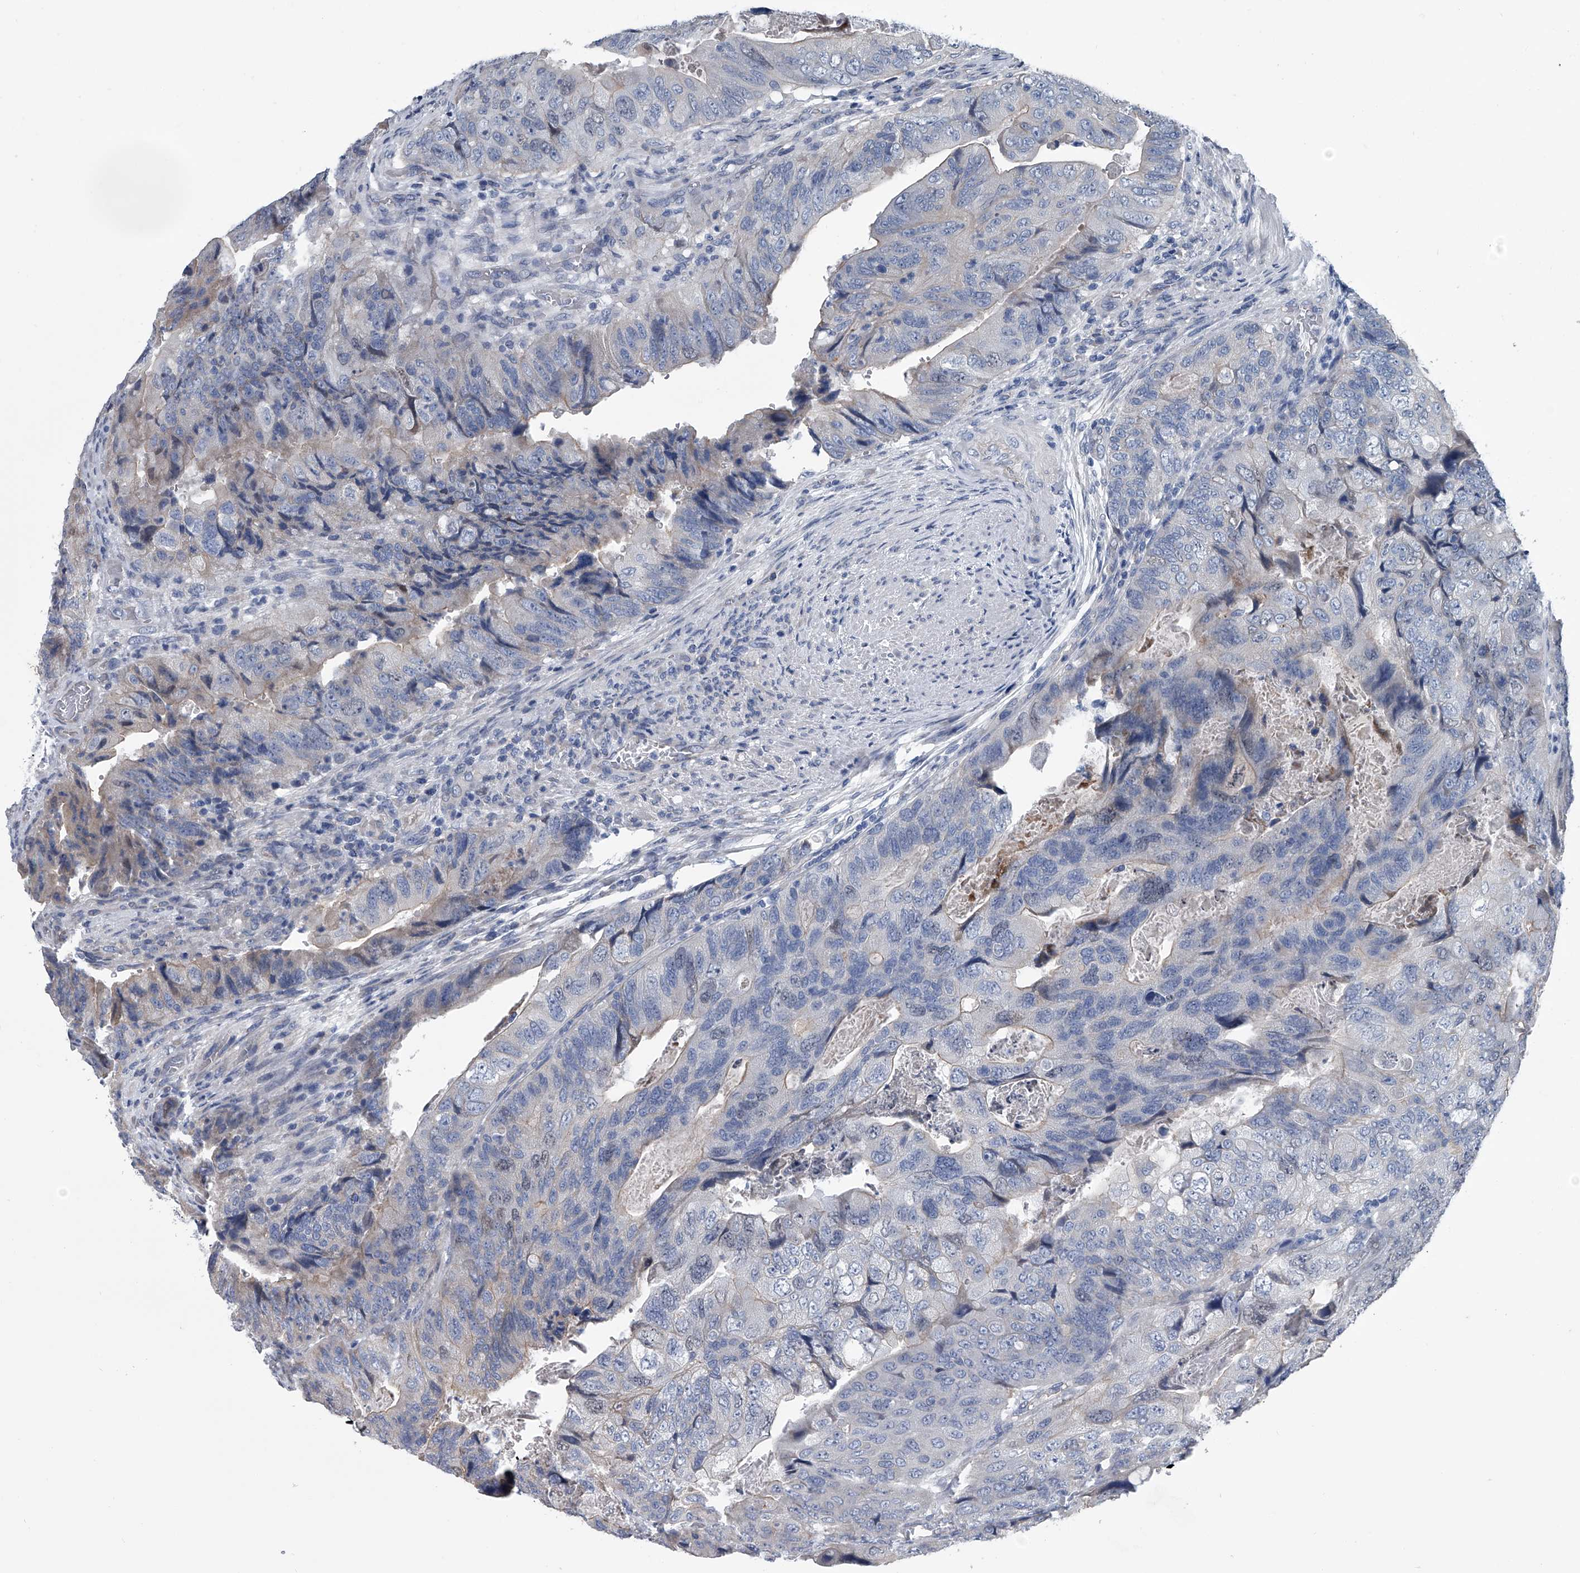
{"staining": {"intensity": "negative", "quantity": "none", "location": "none"}, "tissue": "colorectal cancer", "cell_type": "Tumor cells", "image_type": "cancer", "snomed": [{"axis": "morphology", "description": "Adenocarcinoma, NOS"}, {"axis": "topography", "description": "Rectum"}], "caption": "The micrograph reveals no significant positivity in tumor cells of colorectal adenocarcinoma. (DAB (3,3'-diaminobenzidine) immunohistochemistry (IHC), high magnification).", "gene": "ABCG1", "patient": {"sex": "male", "age": 63}}